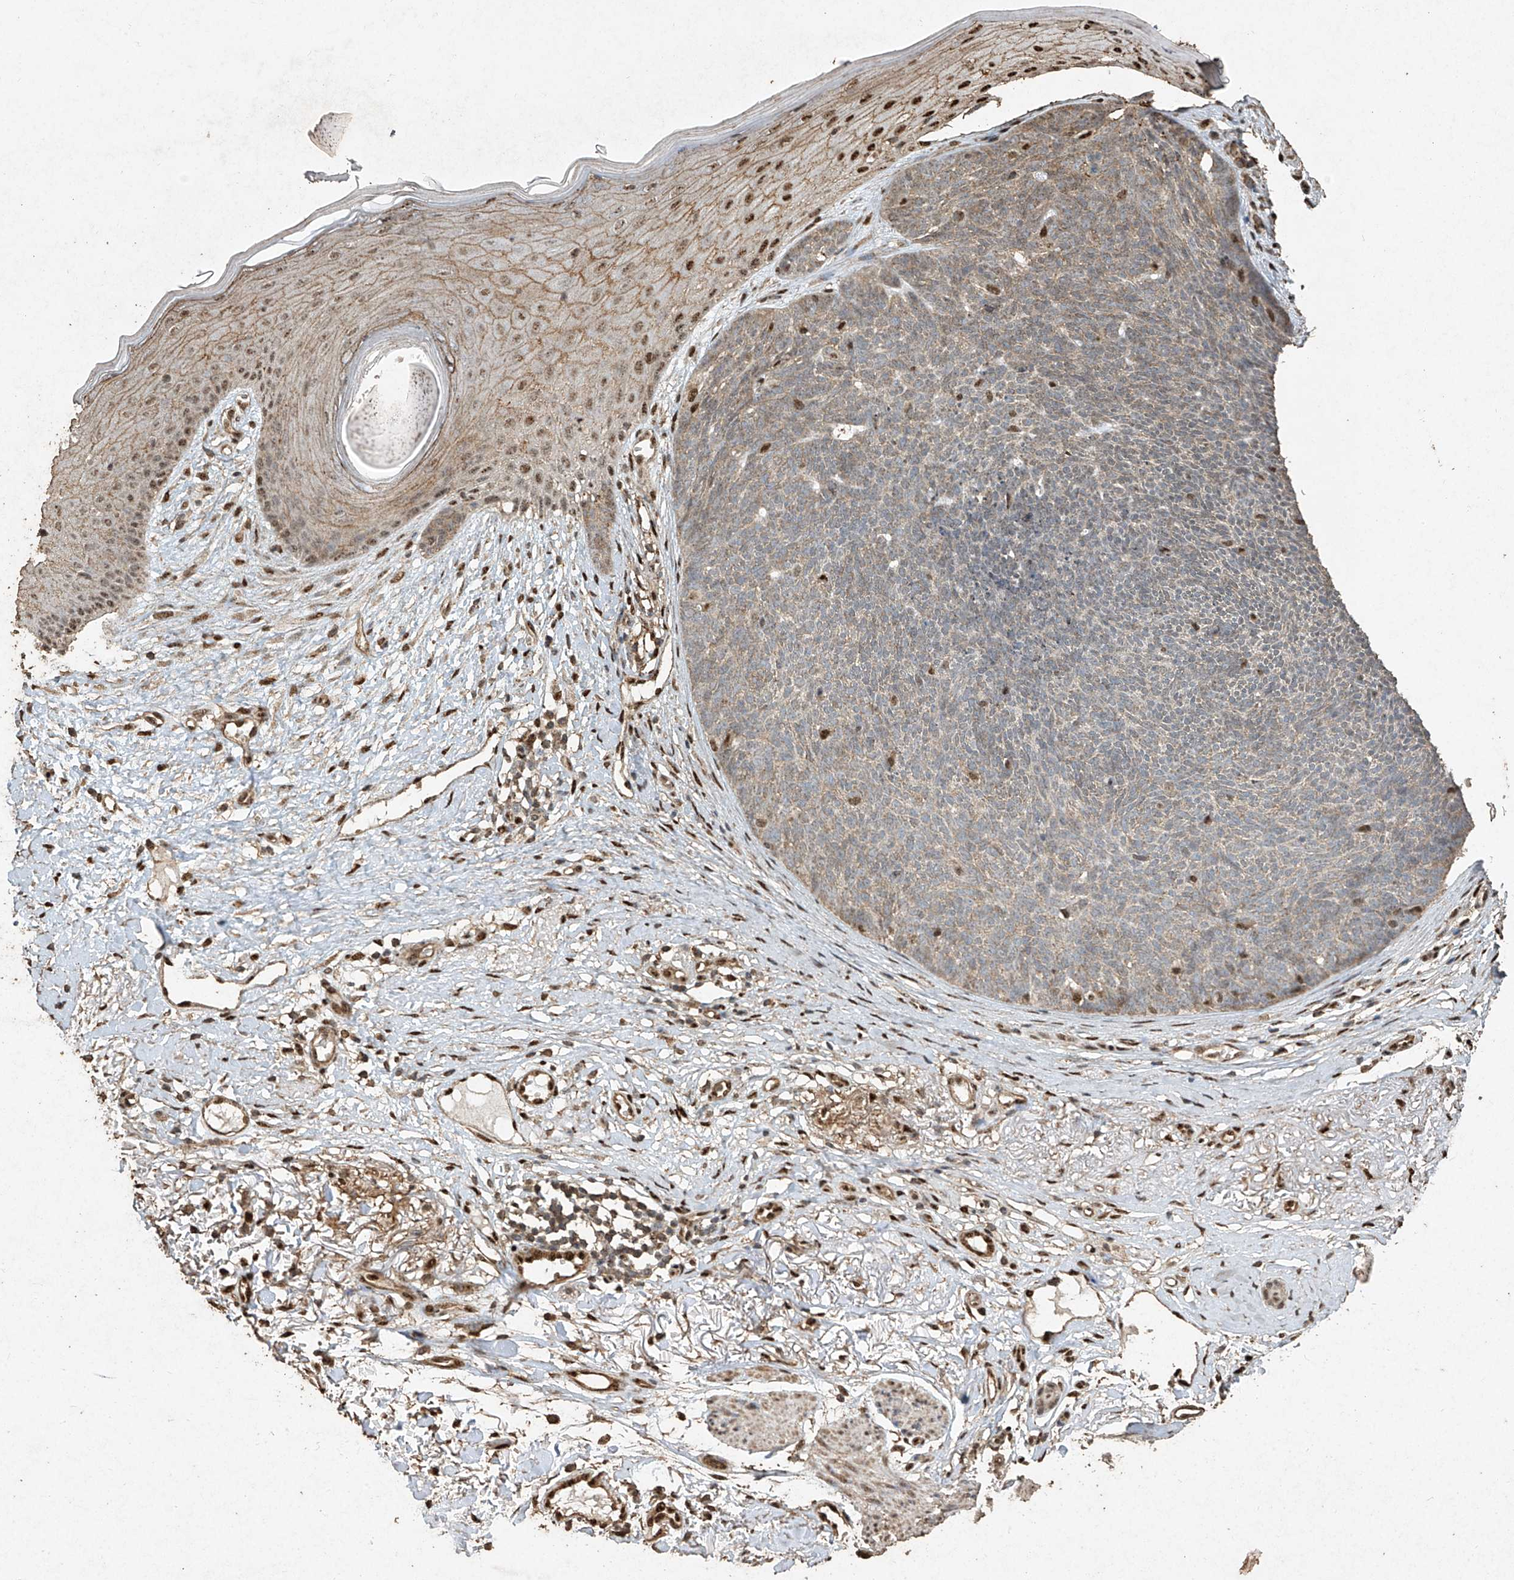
{"staining": {"intensity": "negative", "quantity": "none", "location": "none"}, "tissue": "skin cancer", "cell_type": "Tumor cells", "image_type": "cancer", "snomed": [{"axis": "morphology", "description": "Basal cell carcinoma"}, {"axis": "topography", "description": "Skin"}], "caption": "Immunohistochemical staining of human skin basal cell carcinoma reveals no significant expression in tumor cells.", "gene": "ERBB3", "patient": {"sex": "female", "age": 70}}